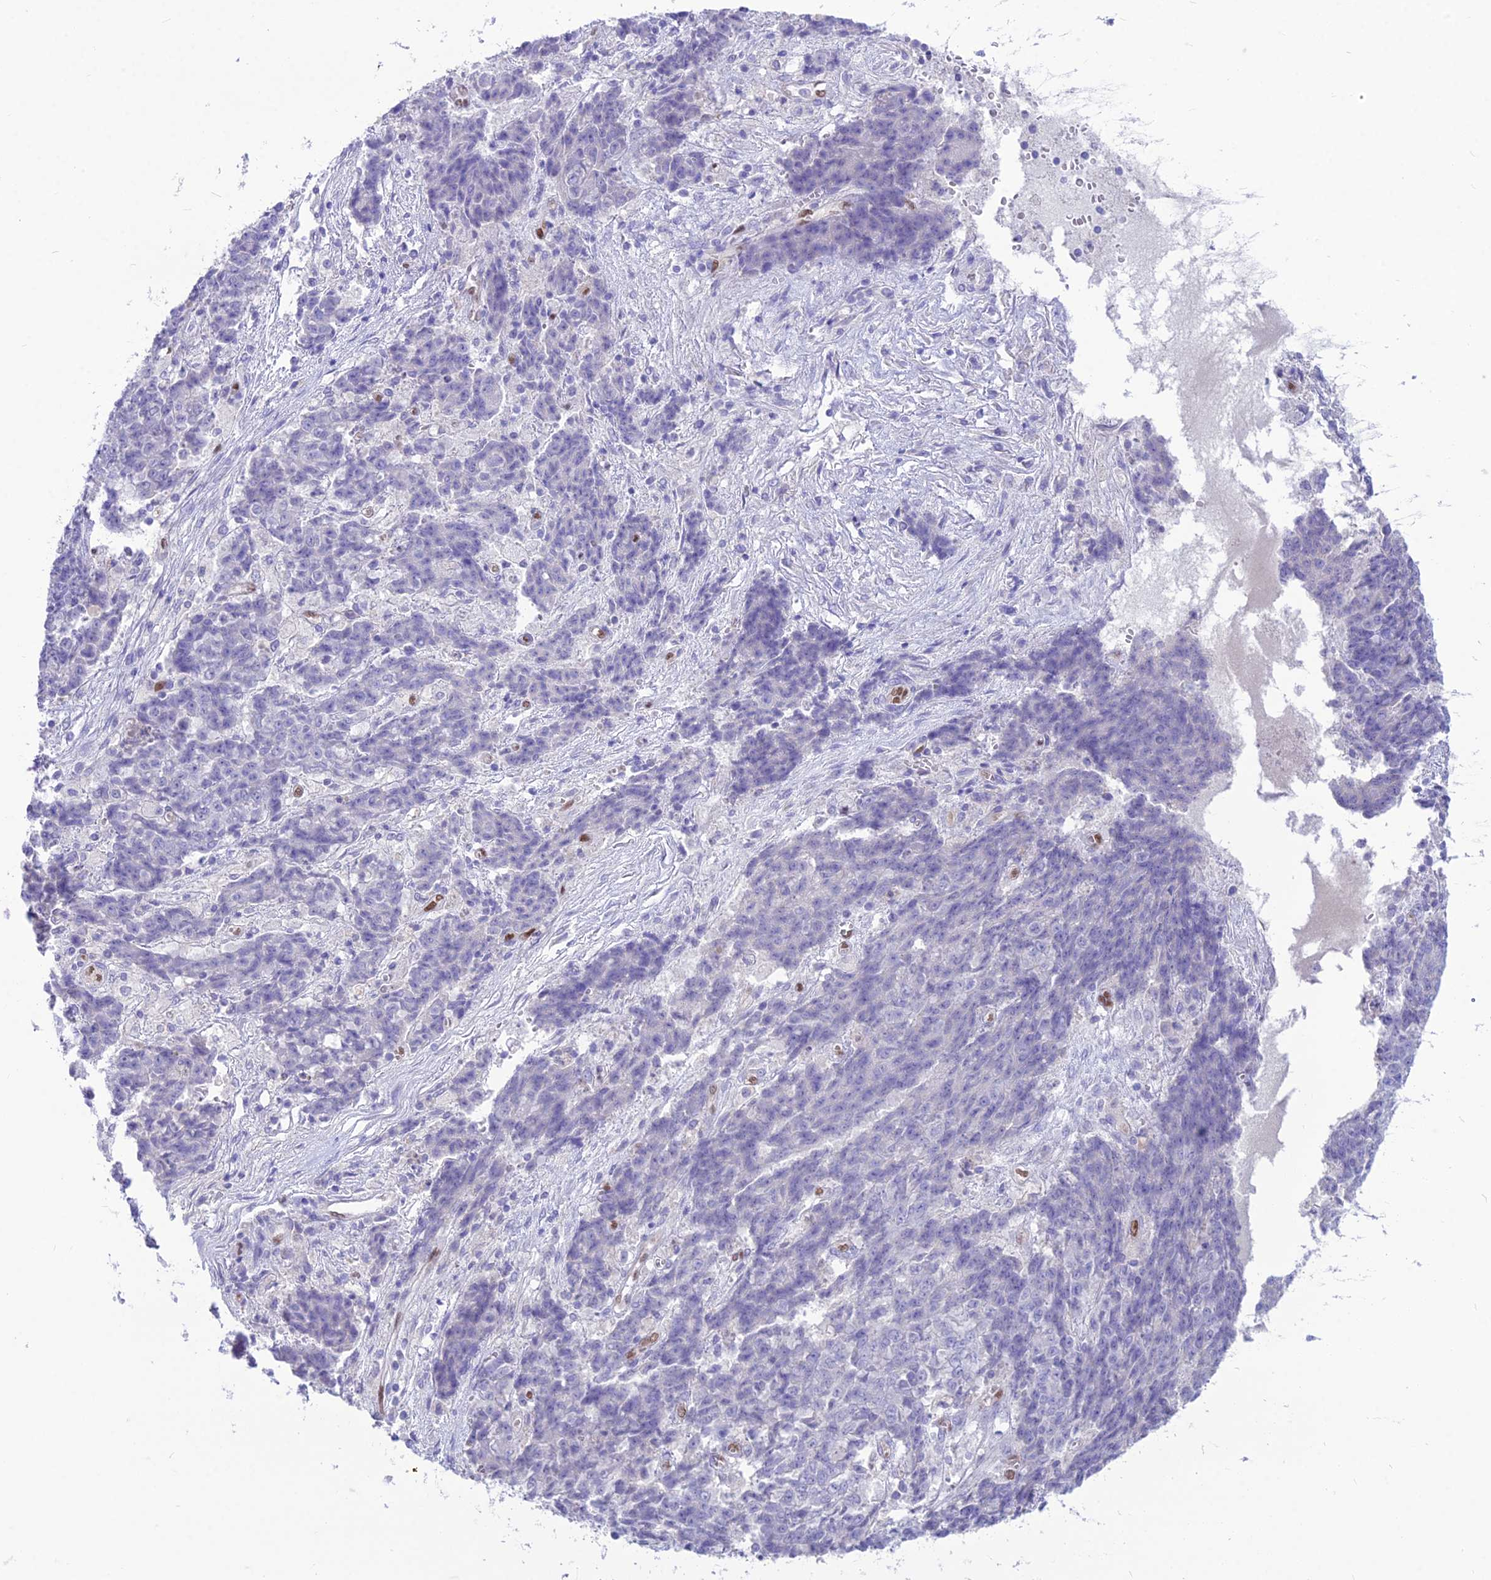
{"staining": {"intensity": "negative", "quantity": "none", "location": "none"}, "tissue": "ovarian cancer", "cell_type": "Tumor cells", "image_type": "cancer", "snomed": [{"axis": "morphology", "description": "Carcinoma, endometroid"}, {"axis": "topography", "description": "Ovary"}], "caption": "IHC image of neoplastic tissue: human ovarian cancer (endometroid carcinoma) stained with DAB (3,3'-diaminobenzidine) shows no significant protein positivity in tumor cells.", "gene": "NOVA2", "patient": {"sex": "female", "age": 42}}